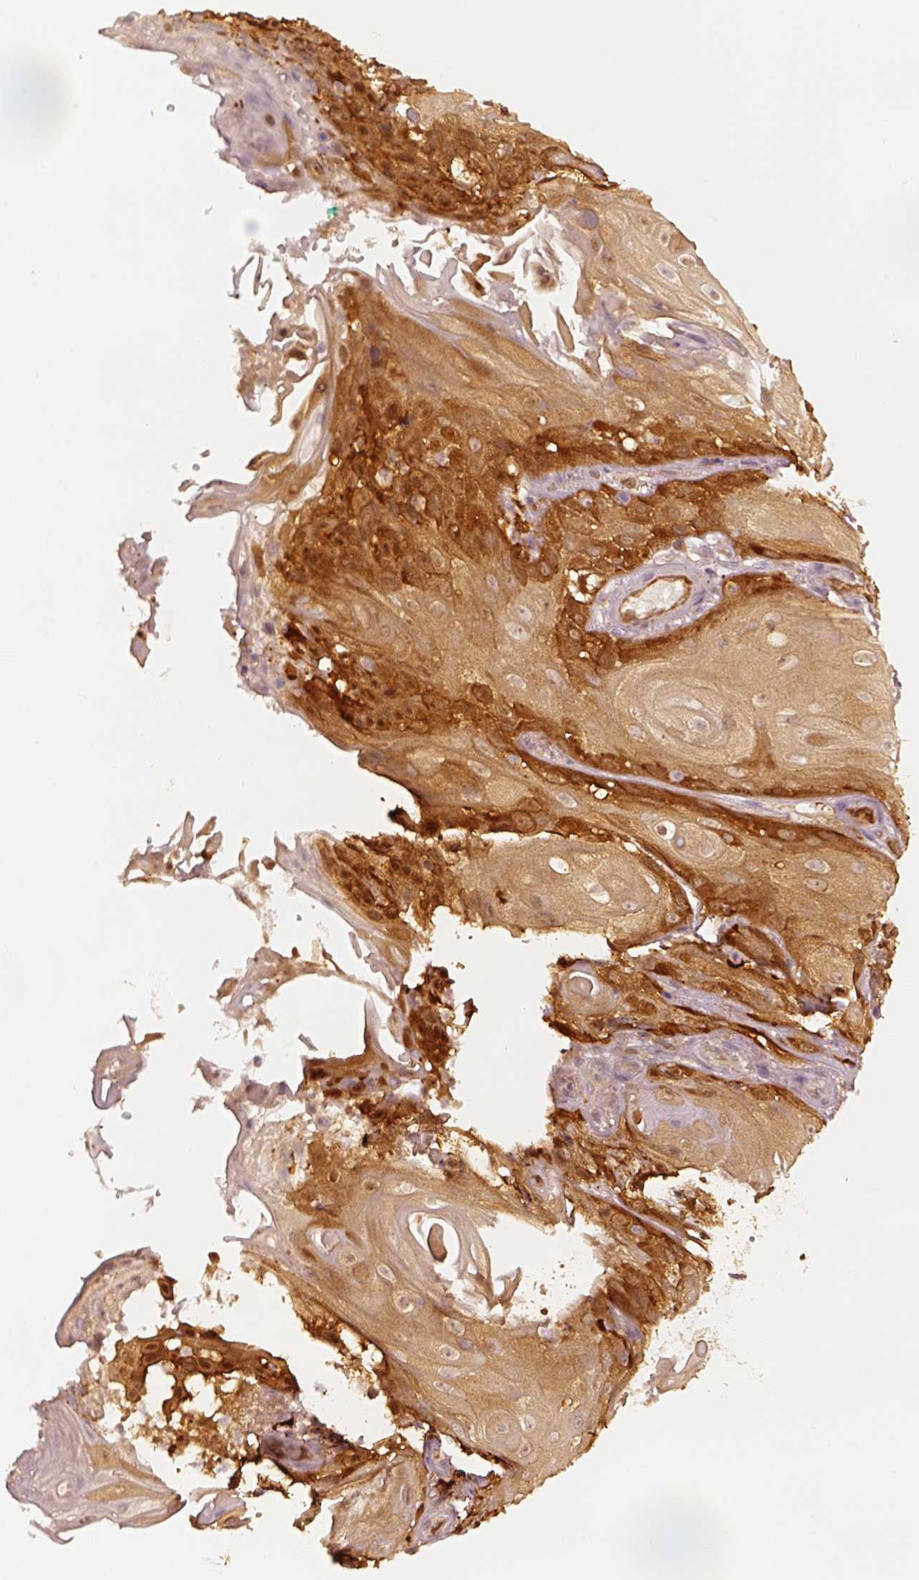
{"staining": {"intensity": "strong", "quantity": ">75%", "location": "cytoplasmic/membranous"}, "tissue": "skin cancer", "cell_type": "Tumor cells", "image_type": "cancer", "snomed": [{"axis": "morphology", "description": "Squamous cell carcinoma, NOS"}, {"axis": "topography", "description": "Skin"}], "caption": "There is high levels of strong cytoplasmic/membranous staining in tumor cells of skin cancer, as demonstrated by immunohistochemical staining (brown color).", "gene": "FSCN1", "patient": {"sex": "male", "age": 62}}